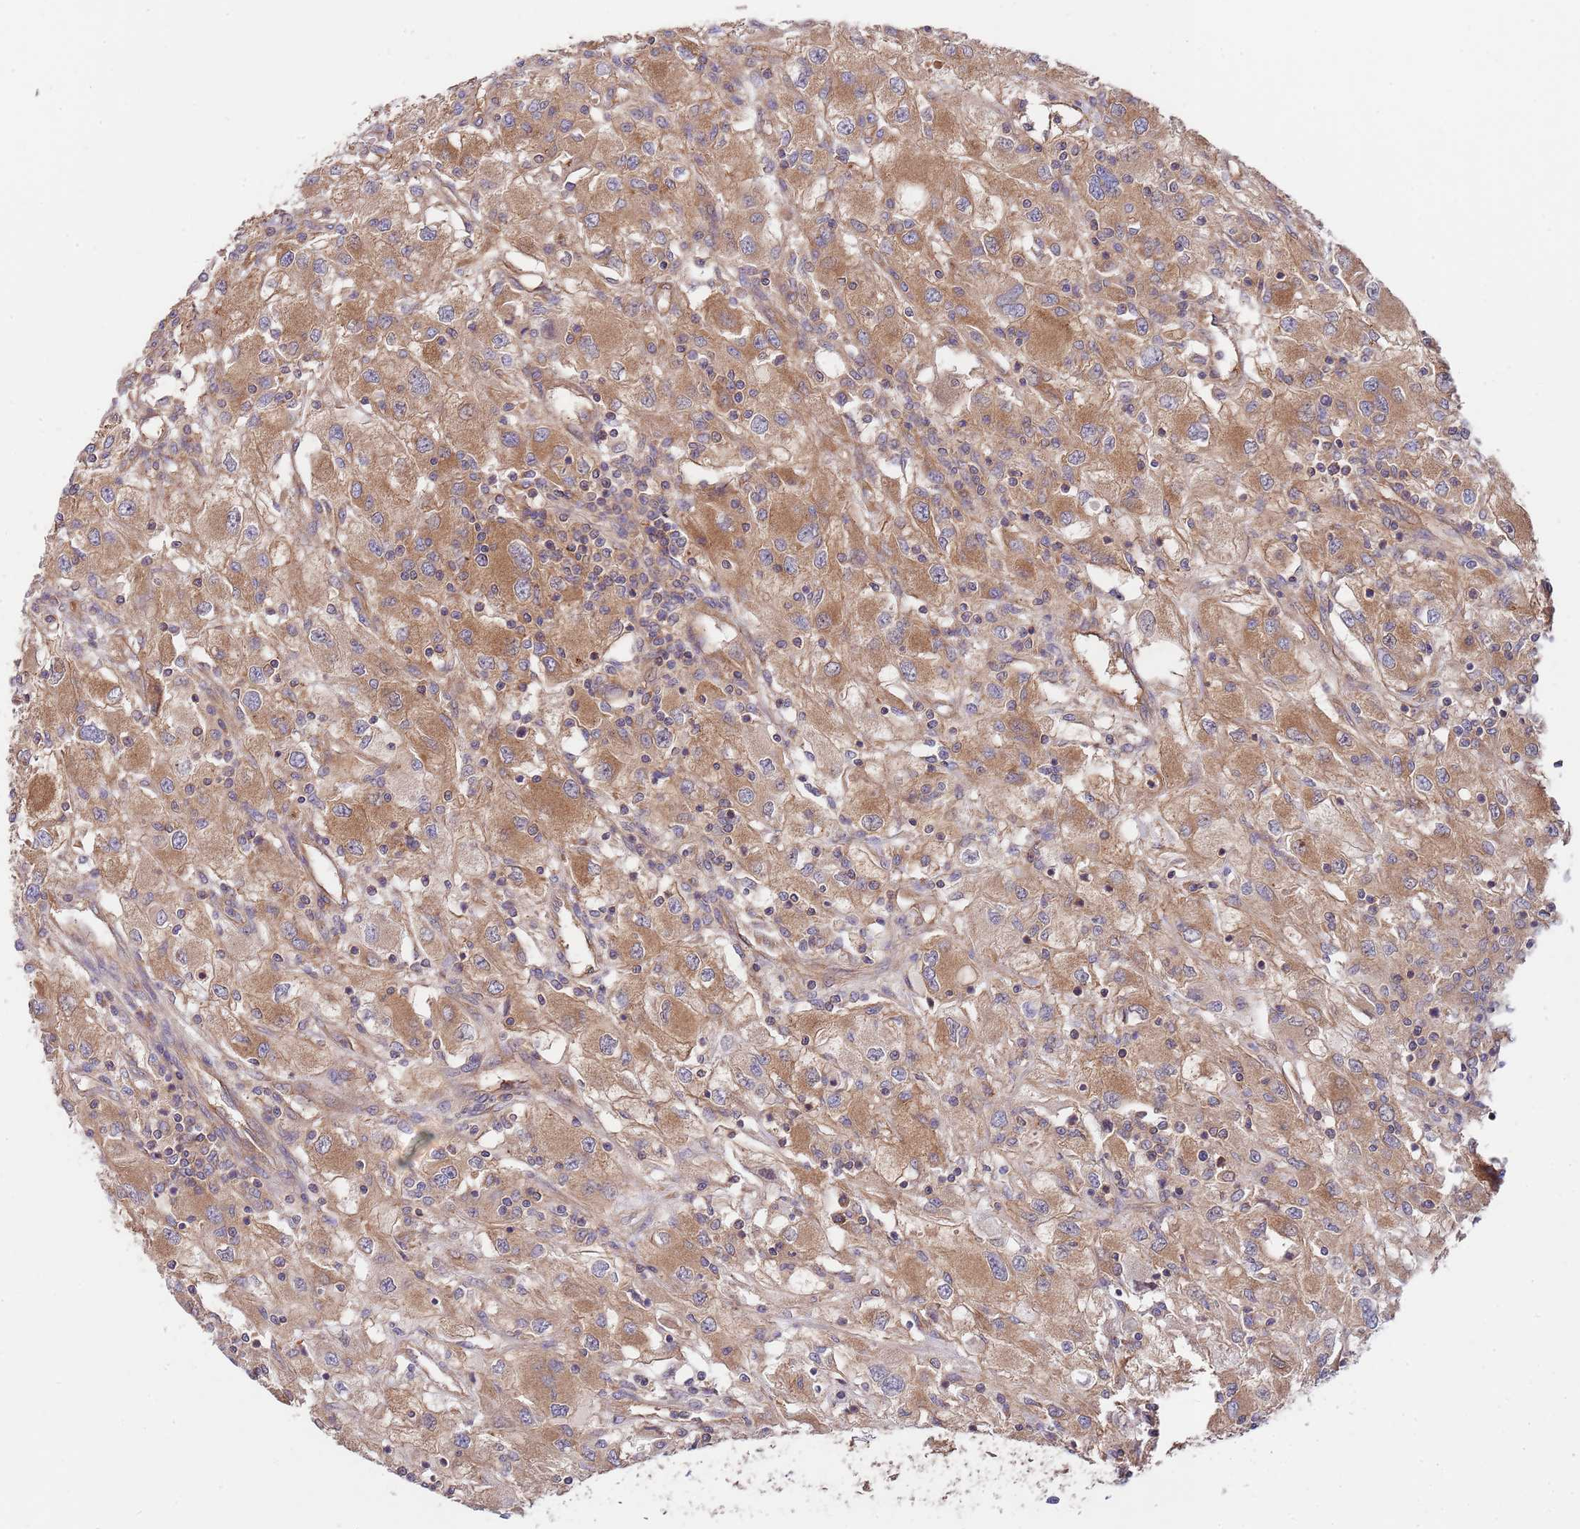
{"staining": {"intensity": "moderate", "quantity": ">75%", "location": "cytoplasmic/membranous"}, "tissue": "renal cancer", "cell_type": "Tumor cells", "image_type": "cancer", "snomed": [{"axis": "morphology", "description": "Adenocarcinoma, NOS"}, {"axis": "topography", "description": "Kidney"}], "caption": "Immunohistochemical staining of renal adenocarcinoma displays medium levels of moderate cytoplasmic/membranous protein staining in about >75% of tumor cells.", "gene": "EIF3F", "patient": {"sex": "female", "age": 67}}